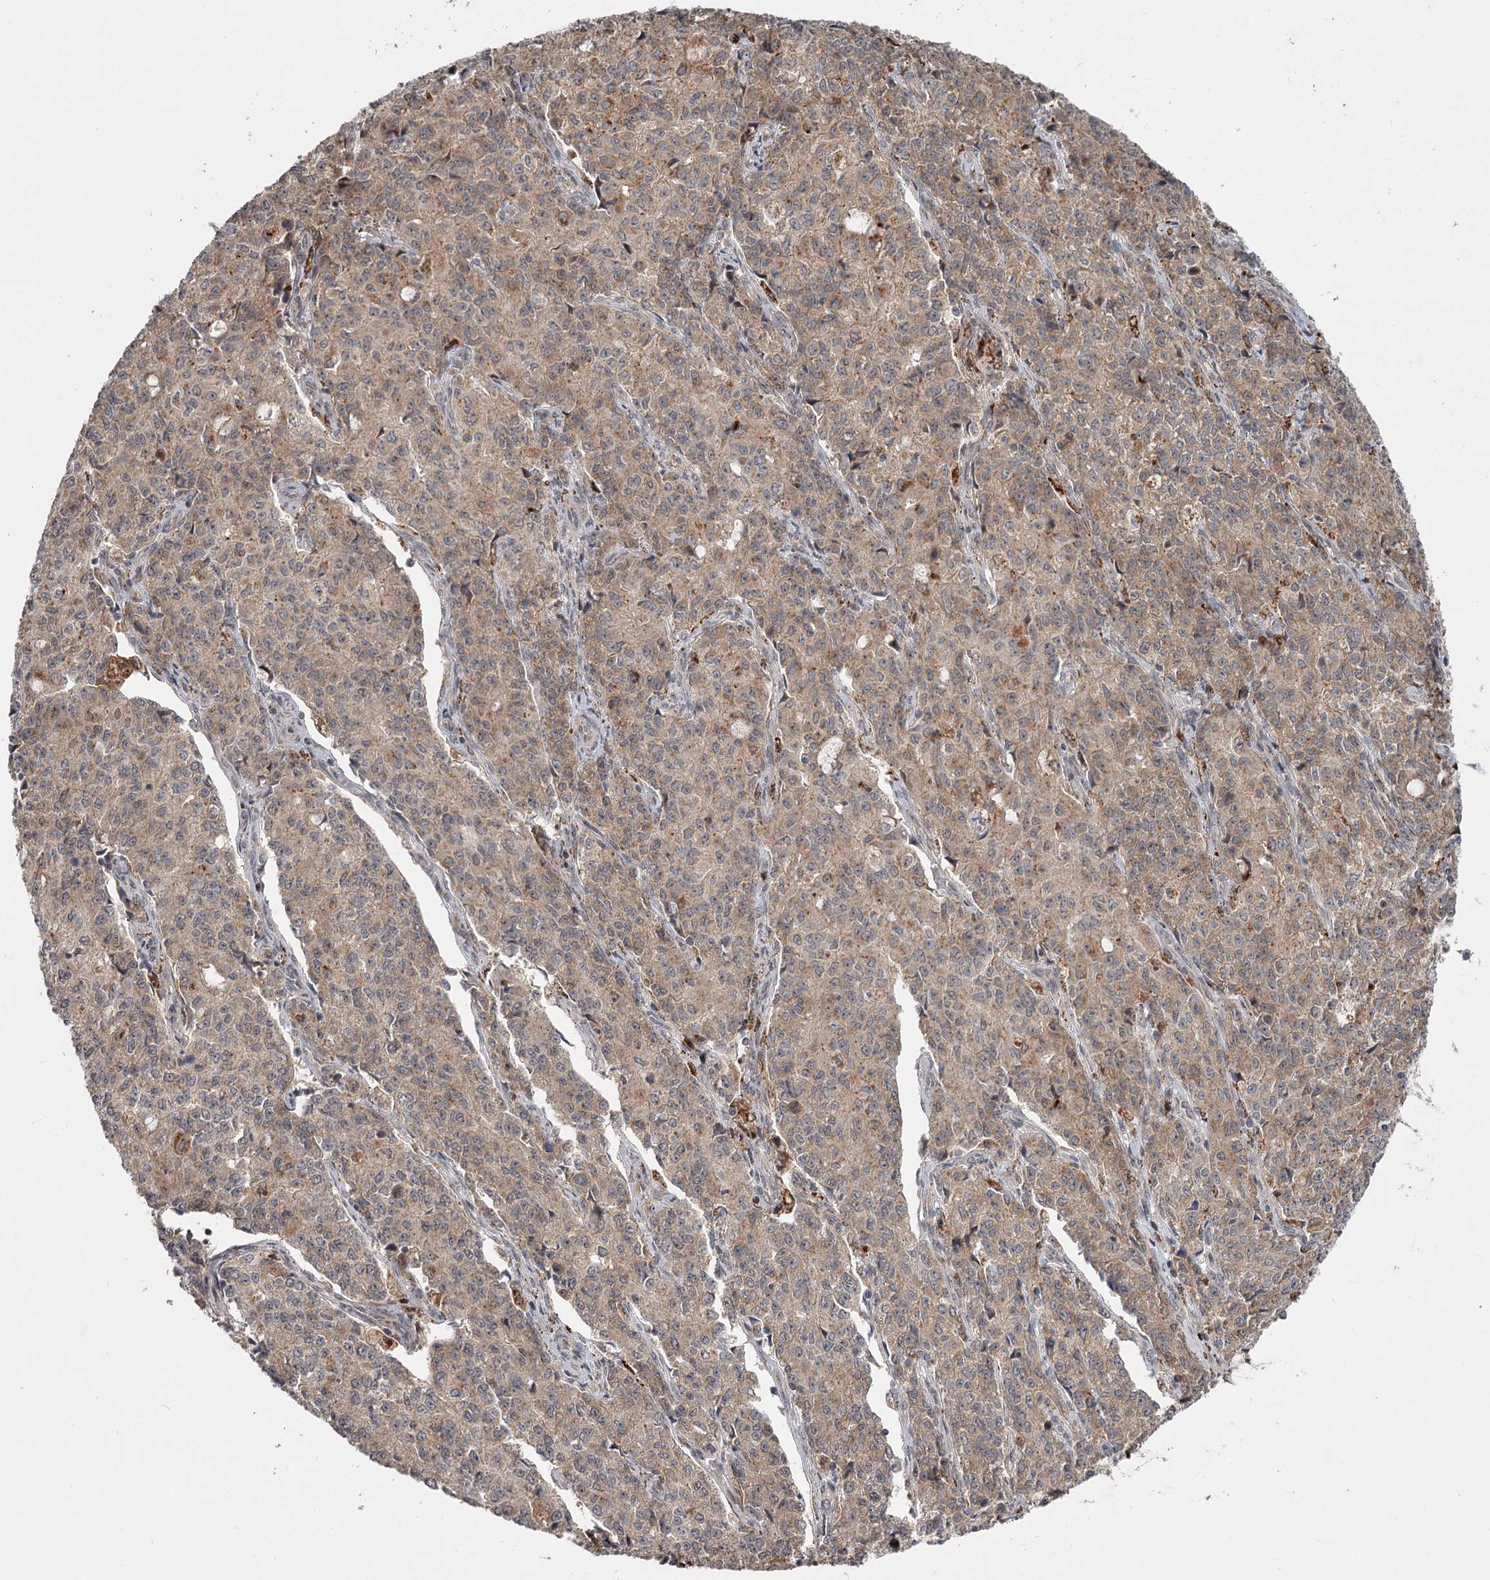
{"staining": {"intensity": "weak", "quantity": "25%-75%", "location": "cytoplasmic/membranous"}, "tissue": "endometrial cancer", "cell_type": "Tumor cells", "image_type": "cancer", "snomed": [{"axis": "morphology", "description": "Adenocarcinoma, NOS"}, {"axis": "topography", "description": "Endometrium"}], "caption": "Protein staining of endometrial cancer tissue exhibits weak cytoplasmic/membranous staining in approximately 25%-75% of tumor cells. The staining was performed using DAB to visualize the protein expression in brown, while the nuclei were stained in blue with hematoxylin (Magnification: 20x).", "gene": "CDC123", "patient": {"sex": "female", "age": 50}}